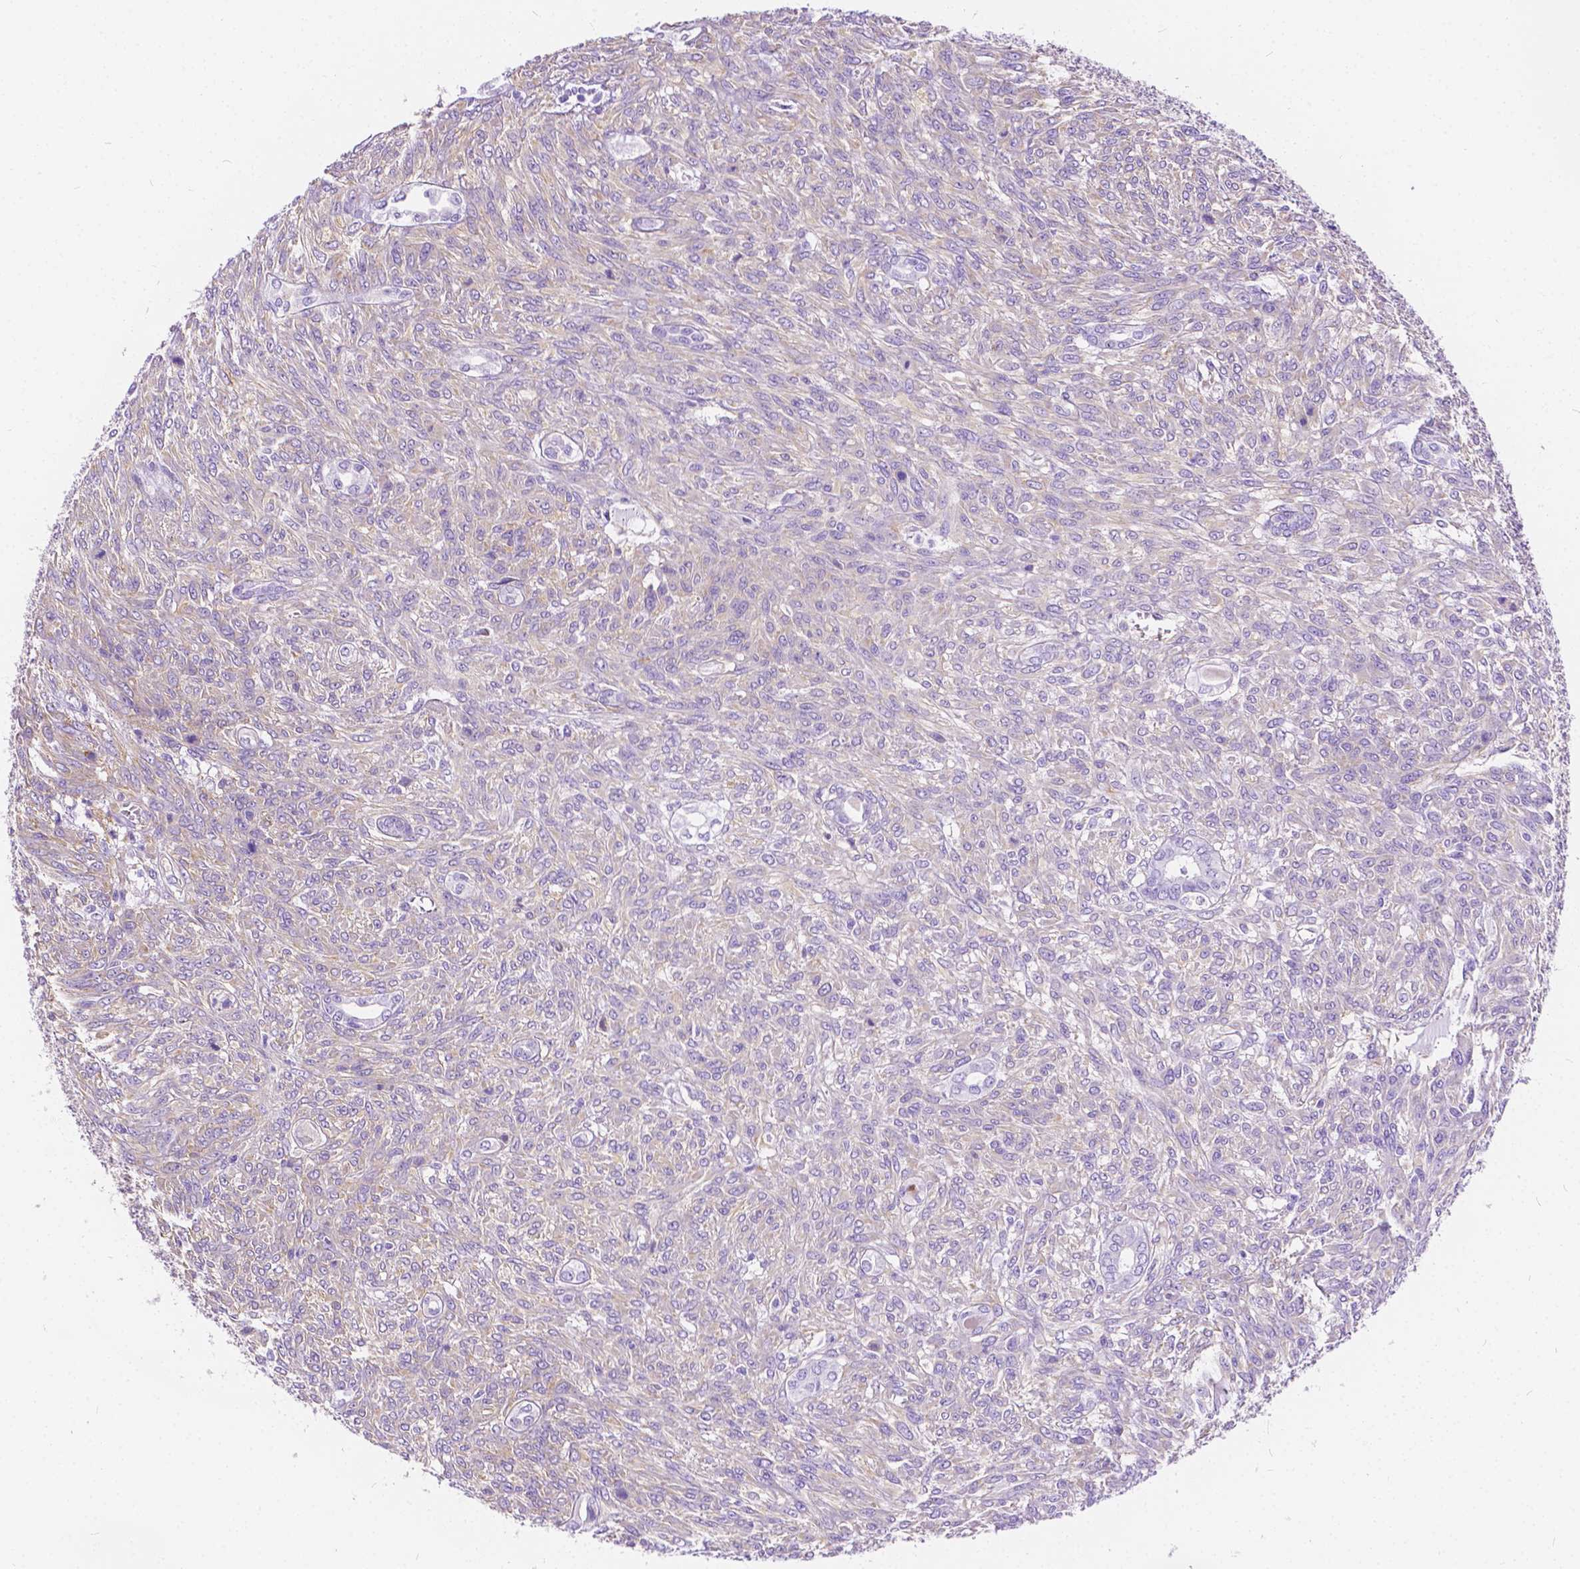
{"staining": {"intensity": "negative", "quantity": "none", "location": "none"}, "tissue": "renal cancer", "cell_type": "Tumor cells", "image_type": "cancer", "snomed": [{"axis": "morphology", "description": "Adenocarcinoma, NOS"}, {"axis": "topography", "description": "Kidney"}], "caption": "This is an immunohistochemistry image of renal adenocarcinoma. There is no expression in tumor cells.", "gene": "CHRM1", "patient": {"sex": "male", "age": 58}}